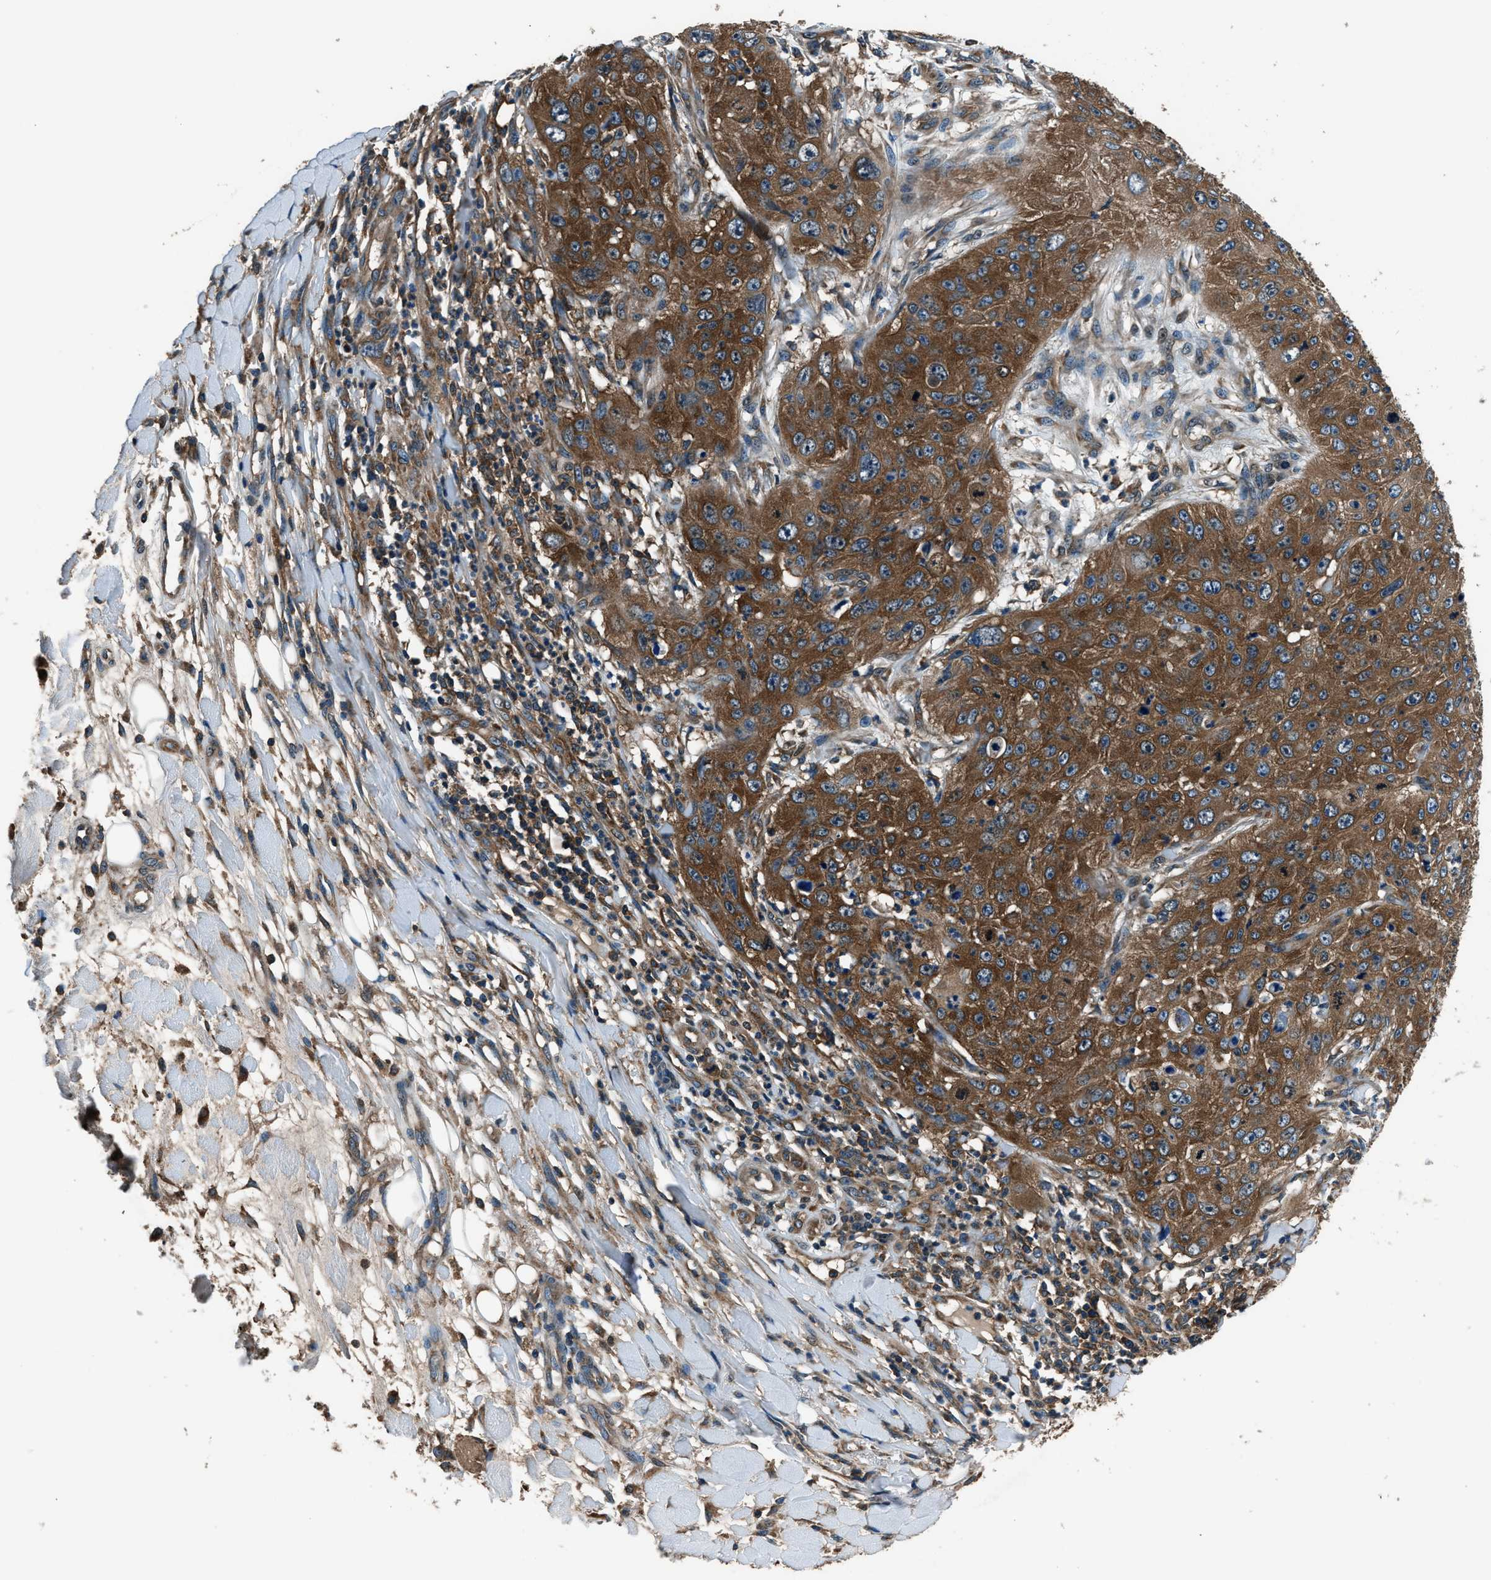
{"staining": {"intensity": "strong", "quantity": ">75%", "location": "cytoplasmic/membranous"}, "tissue": "skin cancer", "cell_type": "Tumor cells", "image_type": "cancer", "snomed": [{"axis": "morphology", "description": "Squamous cell carcinoma, NOS"}, {"axis": "topography", "description": "Skin"}], "caption": "This is a micrograph of IHC staining of squamous cell carcinoma (skin), which shows strong expression in the cytoplasmic/membranous of tumor cells.", "gene": "ARFGAP2", "patient": {"sex": "female", "age": 80}}